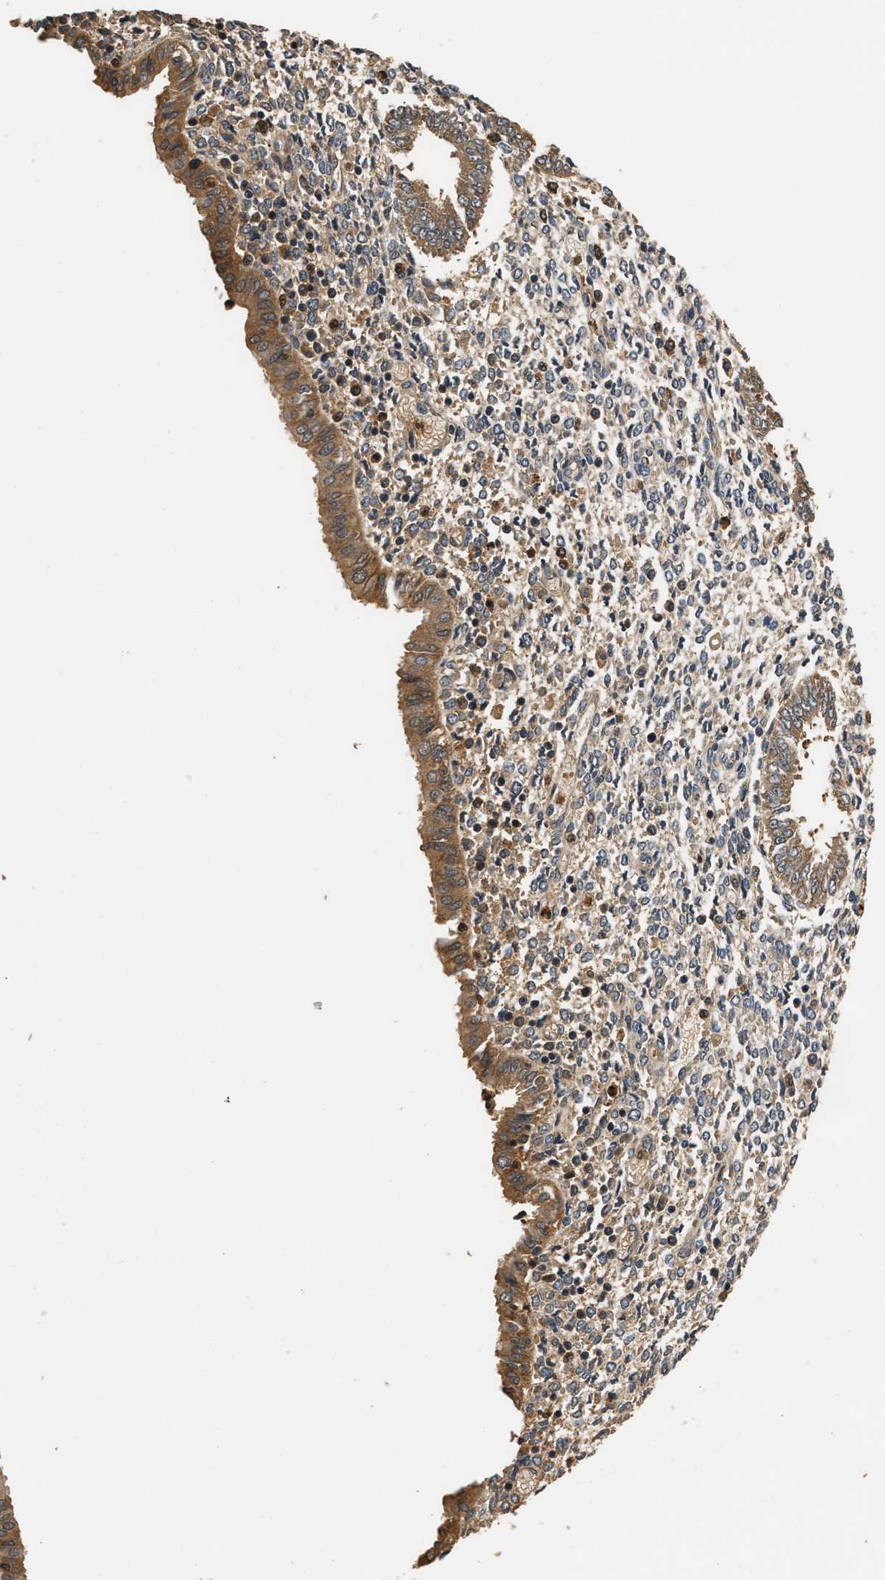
{"staining": {"intensity": "weak", "quantity": "25%-75%", "location": "cytoplasmic/membranous"}, "tissue": "endometrium", "cell_type": "Cells in endometrial stroma", "image_type": "normal", "snomed": [{"axis": "morphology", "description": "Normal tissue, NOS"}, {"axis": "topography", "description": "Endometrium"}], "caption": "DAB immunohistochemical staining of normal endometrium shows weak cytoplasmic/membranous protein positivity in approximately 25%-75% of cells in endometrial stroma.", "gene": "GPI", "patient": {"sex": "female", "age": 39}}